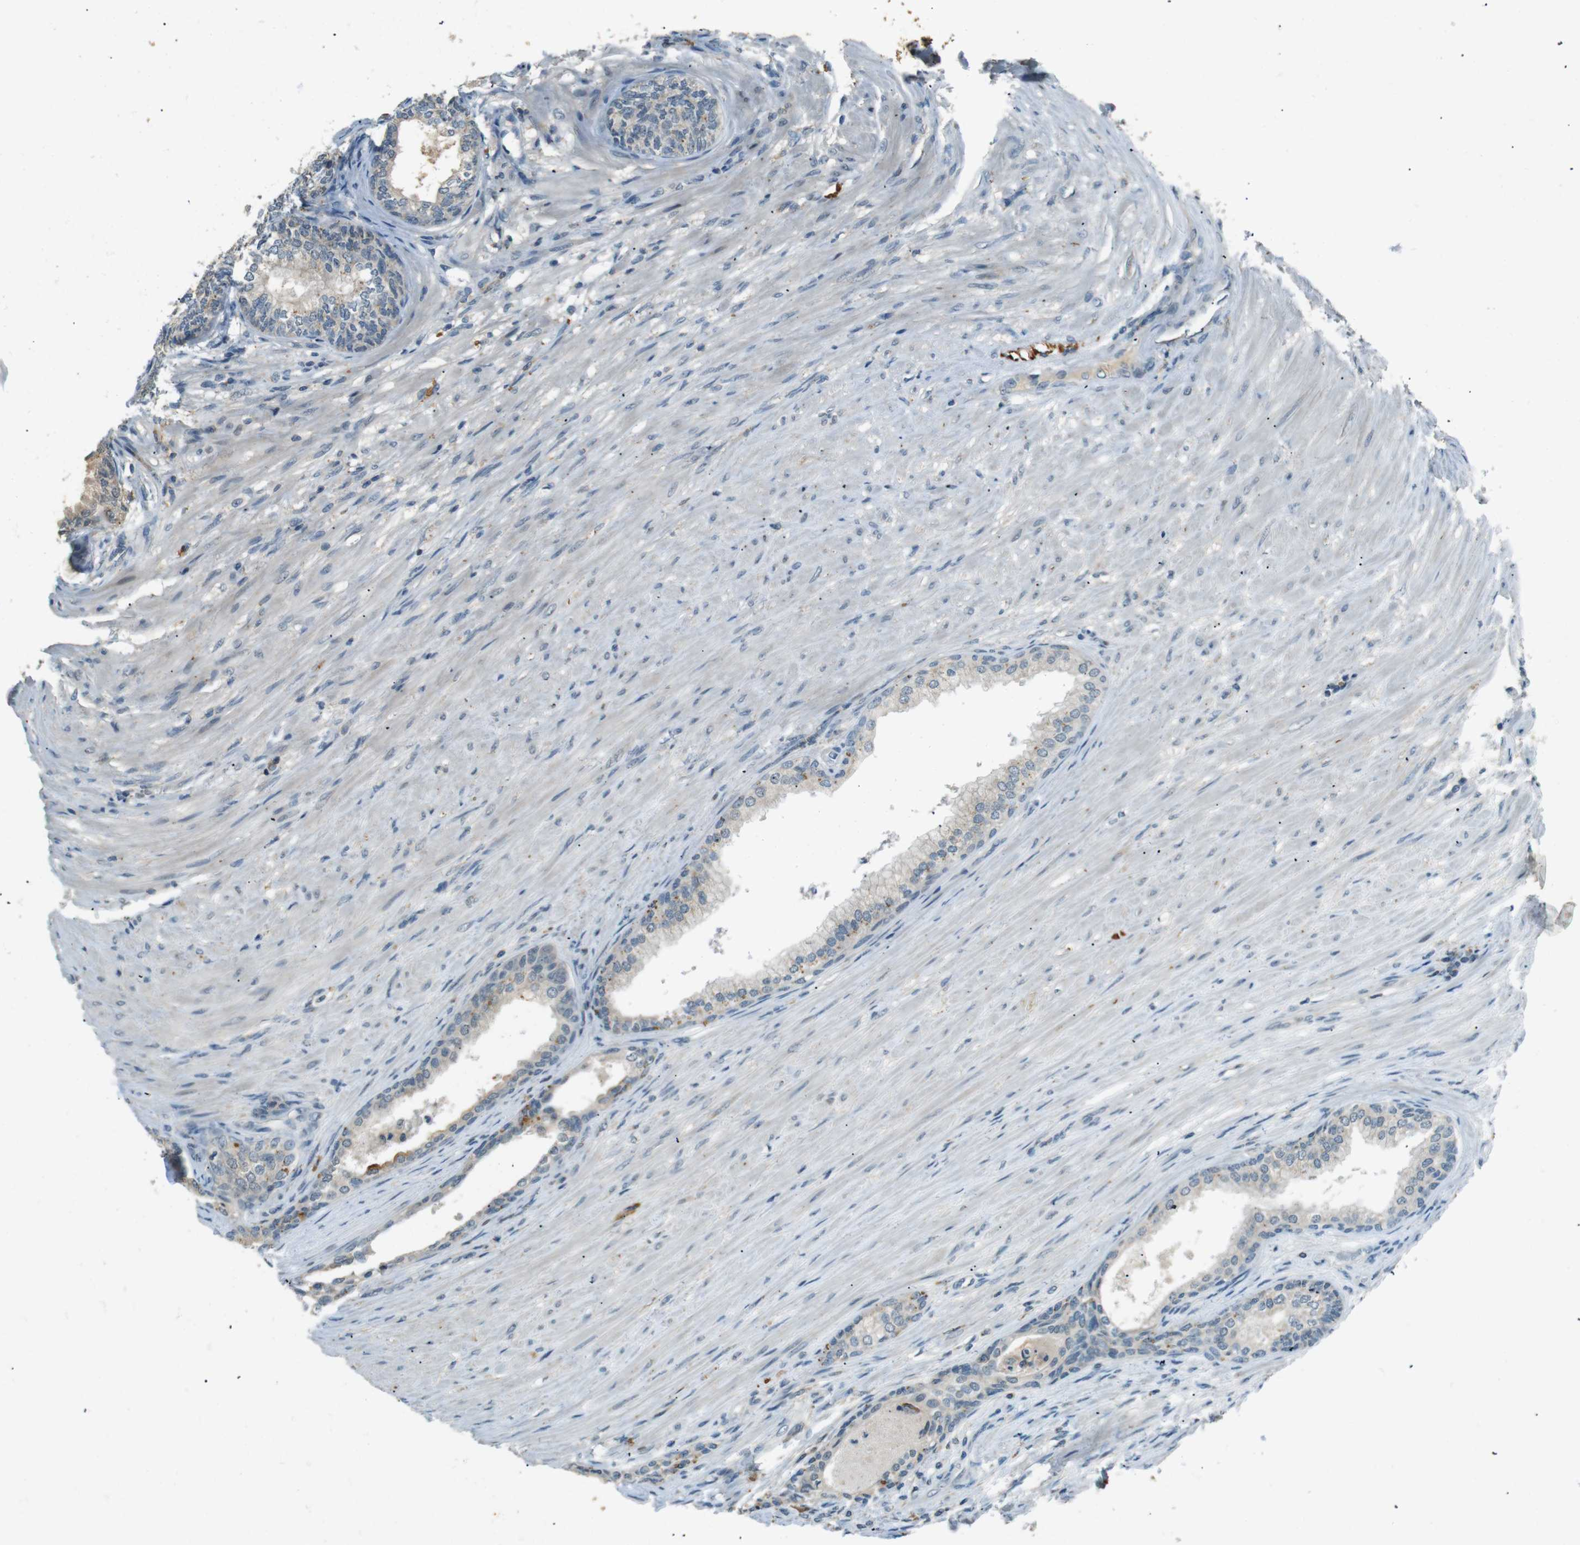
{"staining": {"intensity": "weak", "quantity": "<25%", "location": "cytoplasmic/membranous"}, "tissue": "prostate", "cell_type": "Glandular cells", "image_type": "normal", "snomed": [{"axis": "morphology", "description": "Normal tissue, NOS"}, {"axis": "topography", "description": "Prostate"}], "caption": "The photomicrograph displays no staining of glandular cells in unremarkable prostate.", "gene": "MAGI2", "patient": {"sex": "male", "age": 76}}